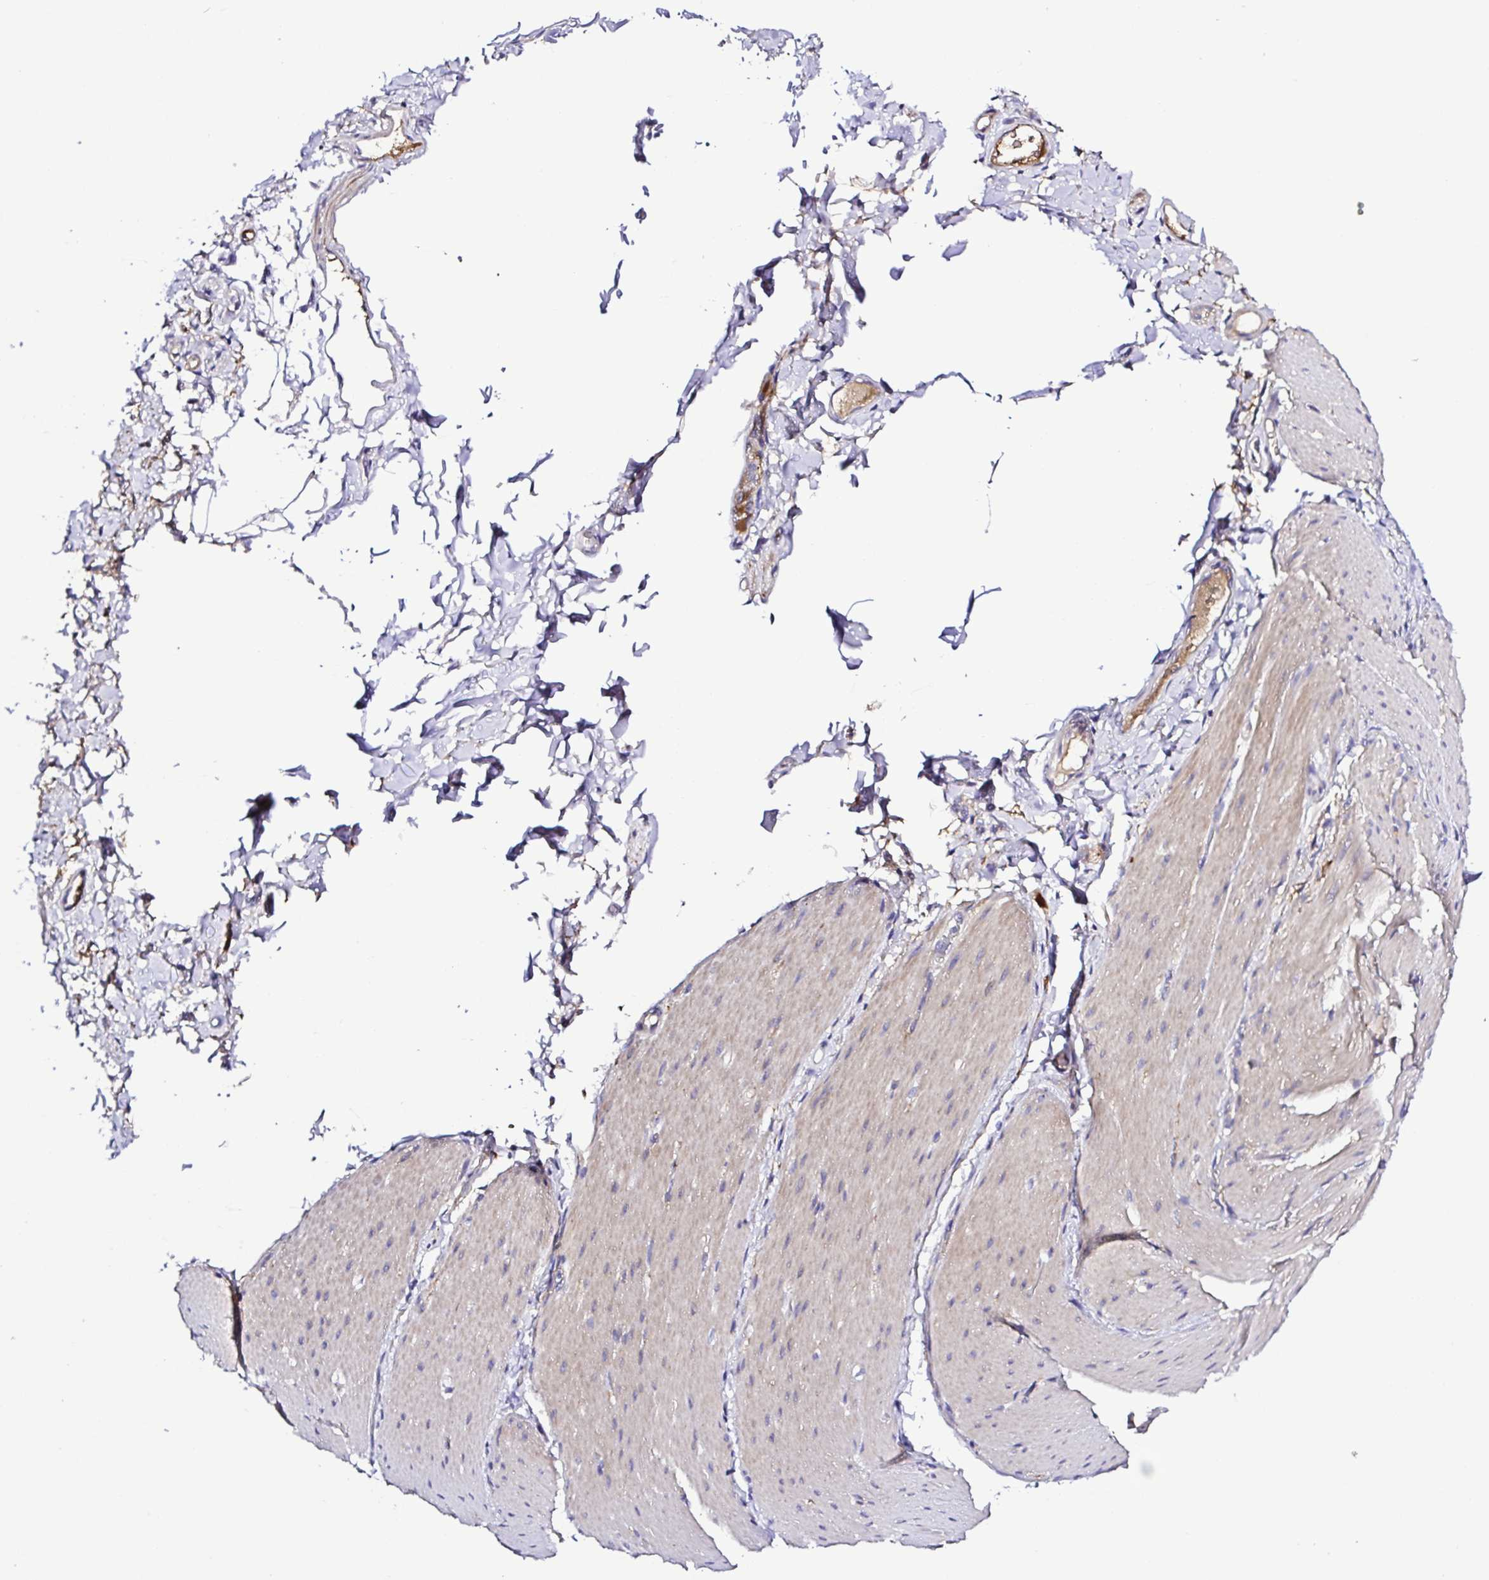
{"staining": {"intensity": "weak", "quantity": "<25%", "location": "cytoplasmic/membranous"}, "tissue": "smooth muscle", "cell_type": "Smooth muscle cells", "image_type": "normal", "snomed": [{"axis": "morphology", "description": "Normal tissue, NOS"}, {"axis": "topography", "description": "Smooth muscle"}, {"axis": "topography", "description": "Colon"}], "caption": "Protein analysis of unremarkable smooth muscle exhibits no significant expression in smooth muscle cells. Nuclei are stained in blue.", "gene": "GABBR2", "patient": {"sex": "male", "age": 73}}